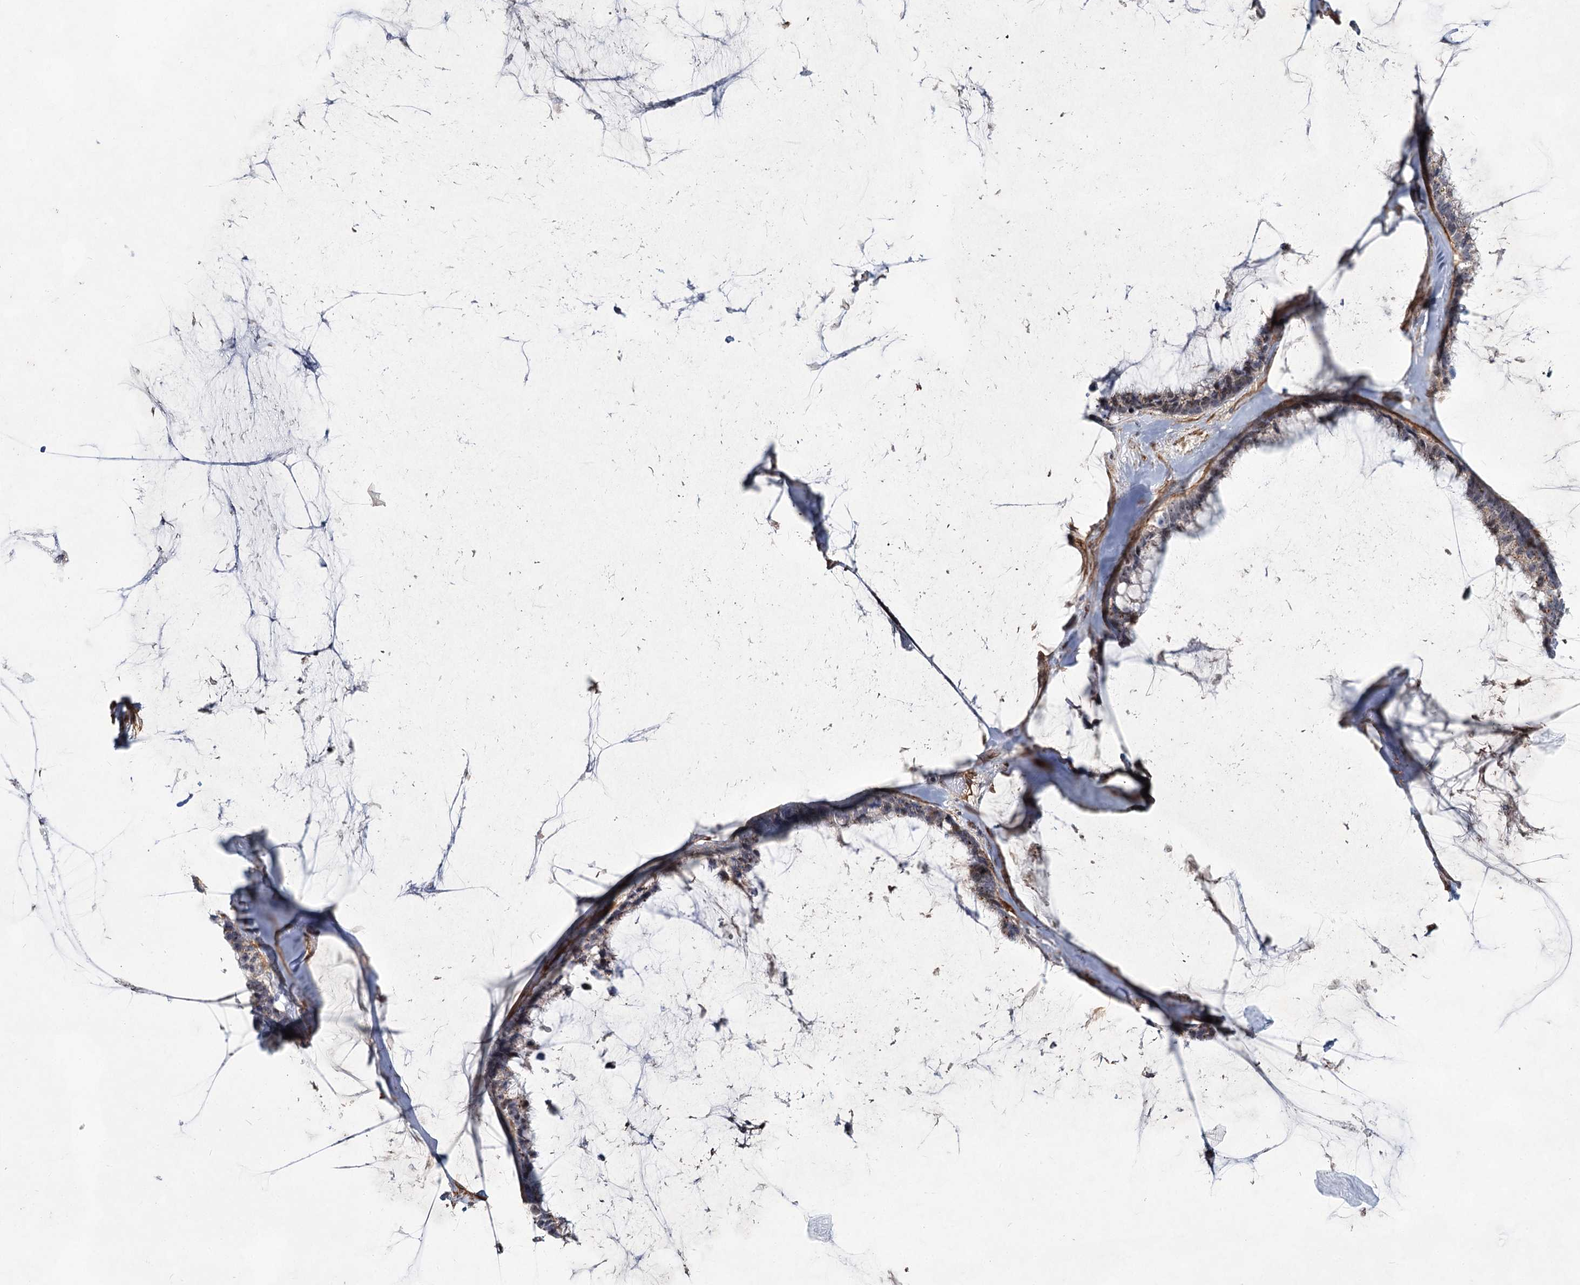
{"staining": {"intensity": "moderate", "quantity": "<25%", "location": "cytoplasmic/membranous"}, "tissue": "ovarian cancer", "cell_type": "Tumor cells", "image_type": "cancer", "snomed": [{"axis": "morphology", "description": "Cystadenocarcinoma, mucinous, NOS"}, {"axis": "topography", "description": "Ovary"}], "caption": "Human ovarian cancer stained with a brown dye reveals moderate cytoplasmic/membranous positive expression in approximately <25% of tumor cells.", "gene": "ATL2", "patient": {"sex": "female", "age": 39}}